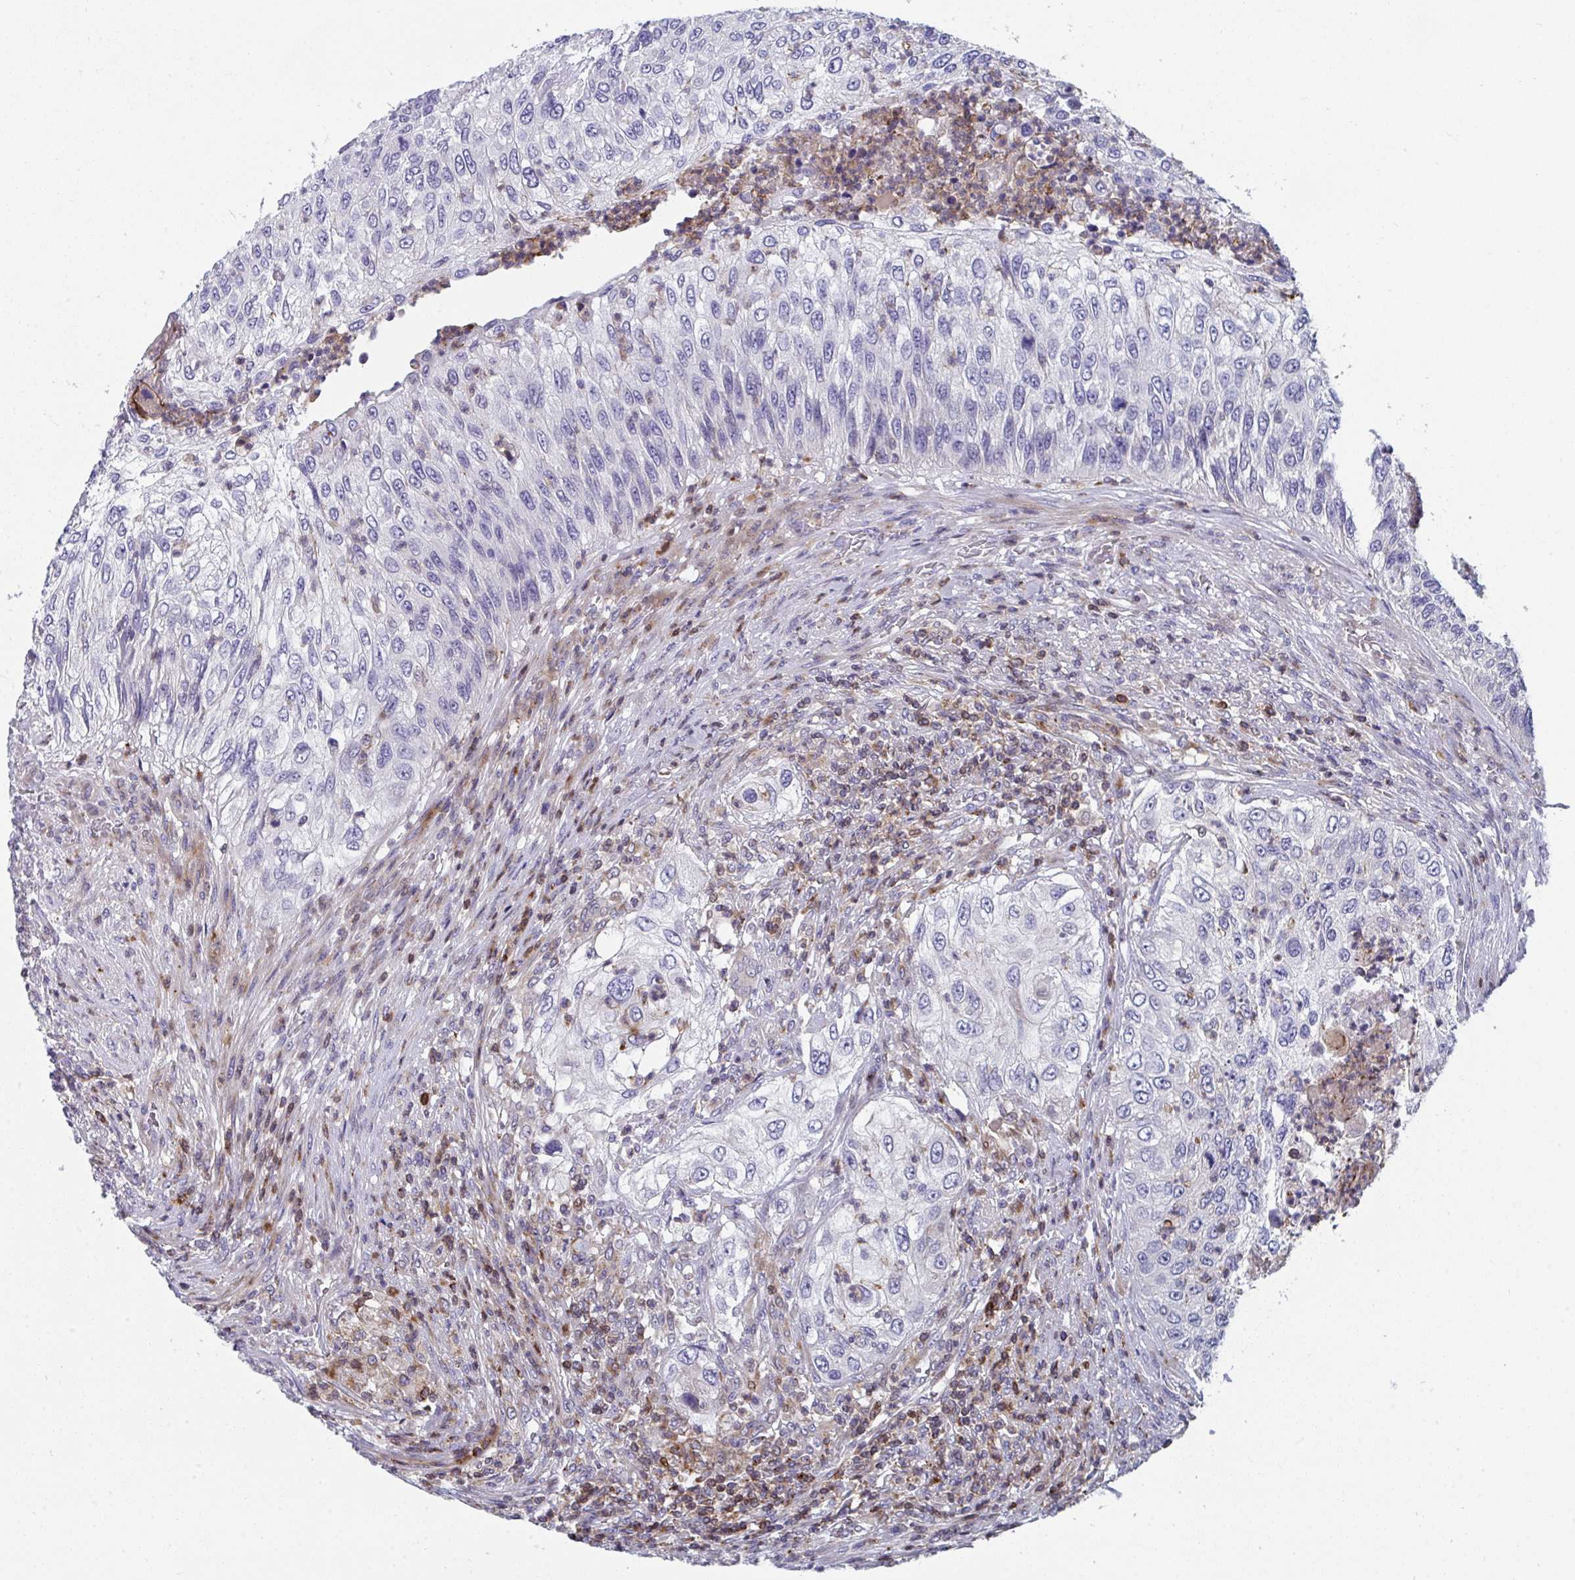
{"staining": {"intensity": "negative", "quantity": "none", "location": "none"}, "tissue": "urothelial cancer", "cell_type": "Tumor cells", "image_type": "cancer", "snomed": [{"axis": "morphology", "description": "Urothelial carcinoma, High grade"}, {"axis": "topography", "description": "Urinary bladder"}], "caption": "High-grade urothelial carcinoma was stained to show a protein in brown. There is no significant staining in tumor cells.", "gene": "AOC2", "patient": {"sex": "female", "age": 60}}